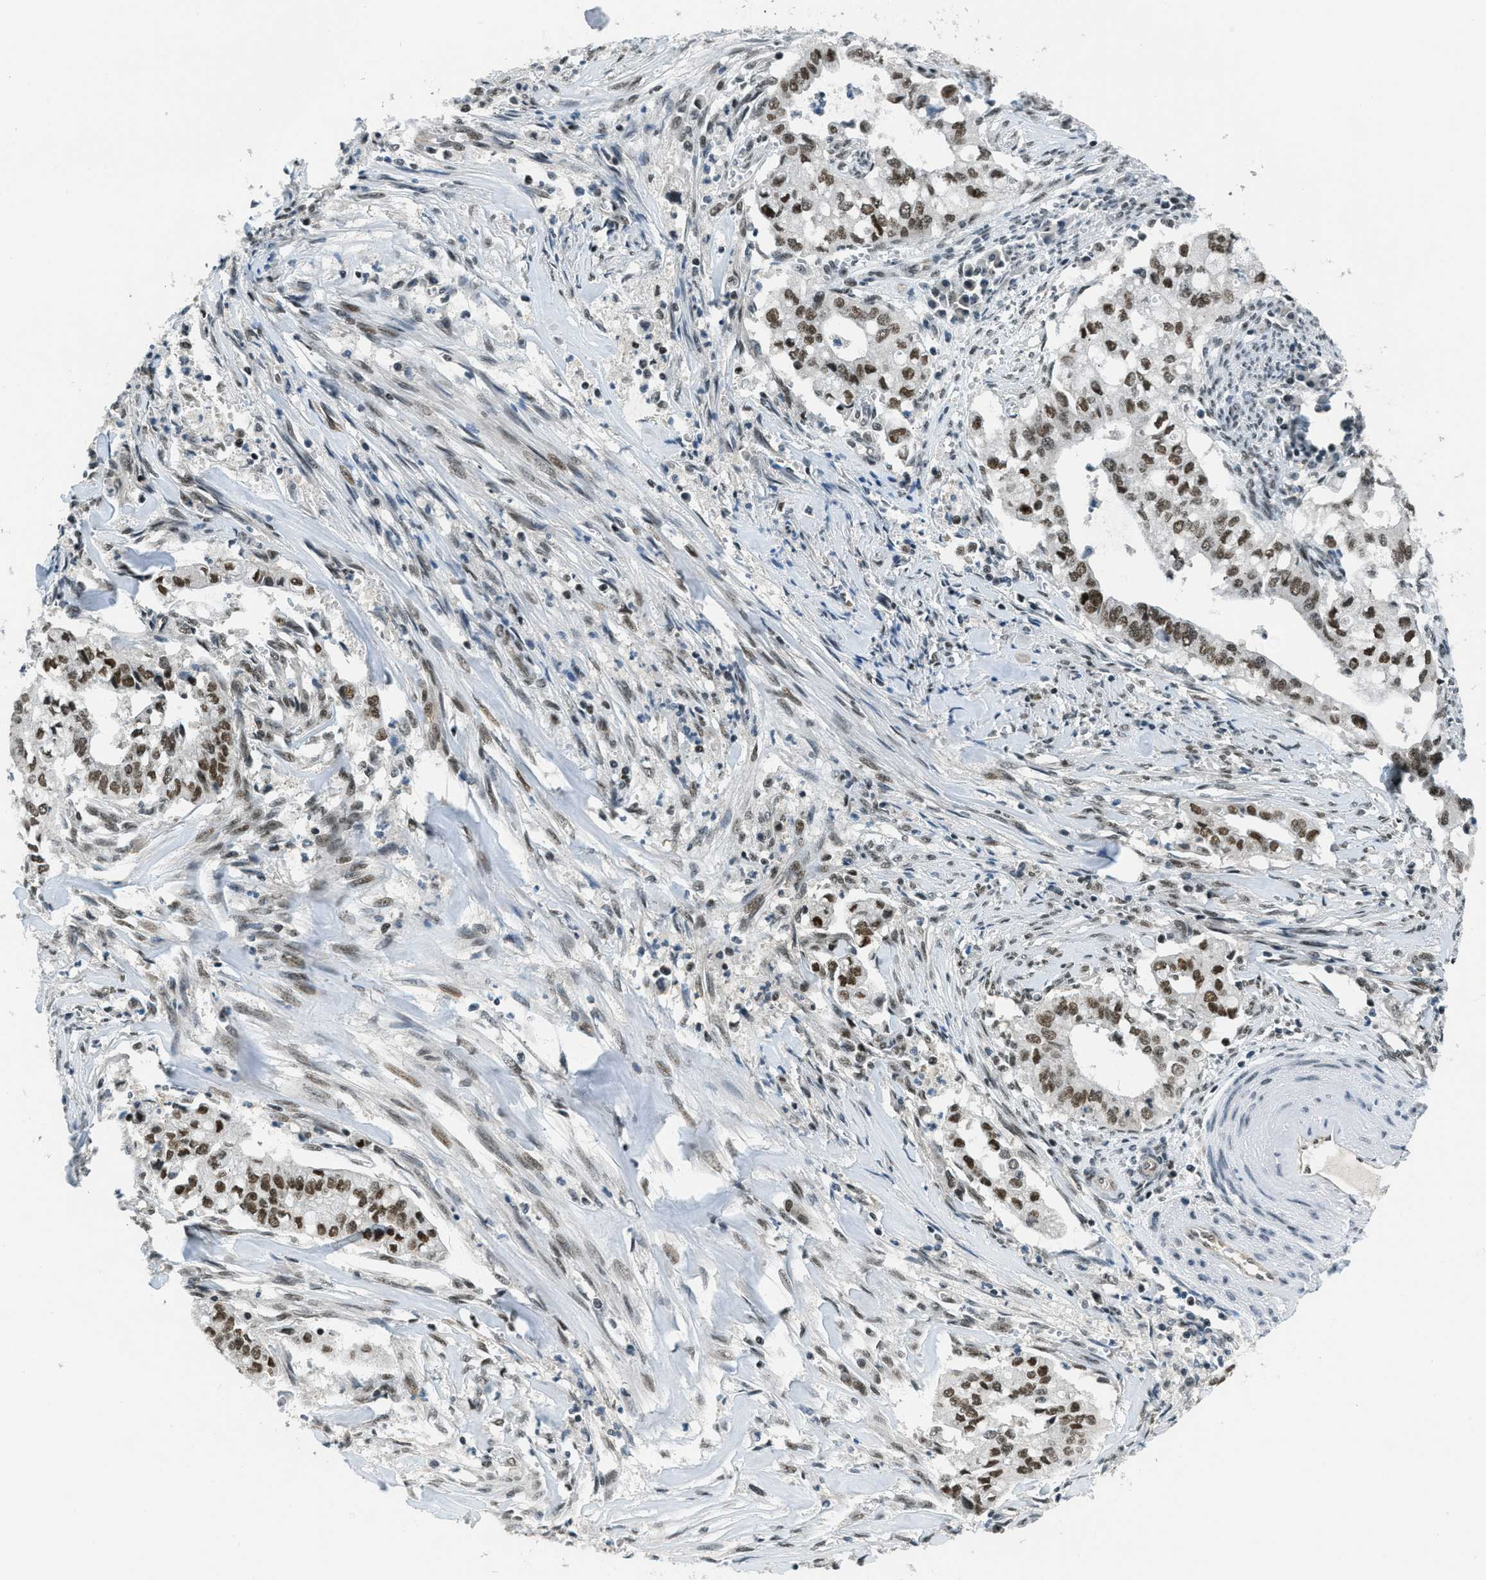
{"staining": {"intensity": "strong", "quantity": ">75%", "location": "nuclear"}, "tissue": "cervical cancer", "cell_type": "Tumor cells", "image_type": "cancer", "snomed": [{"axis": "morphology", "description": "Adenocarcinoma, NOS"}, {"axis": "topography", "description": "Cervix"}], "caption": "Brown immunohistochemical staining in cervical adenocarcinoma displays strong nuclear positivity in about >75% of tumor cells. Nuclei are stained in blue.", "gene": "KLF6", "patient": {"sex": "female", "age": 44}}